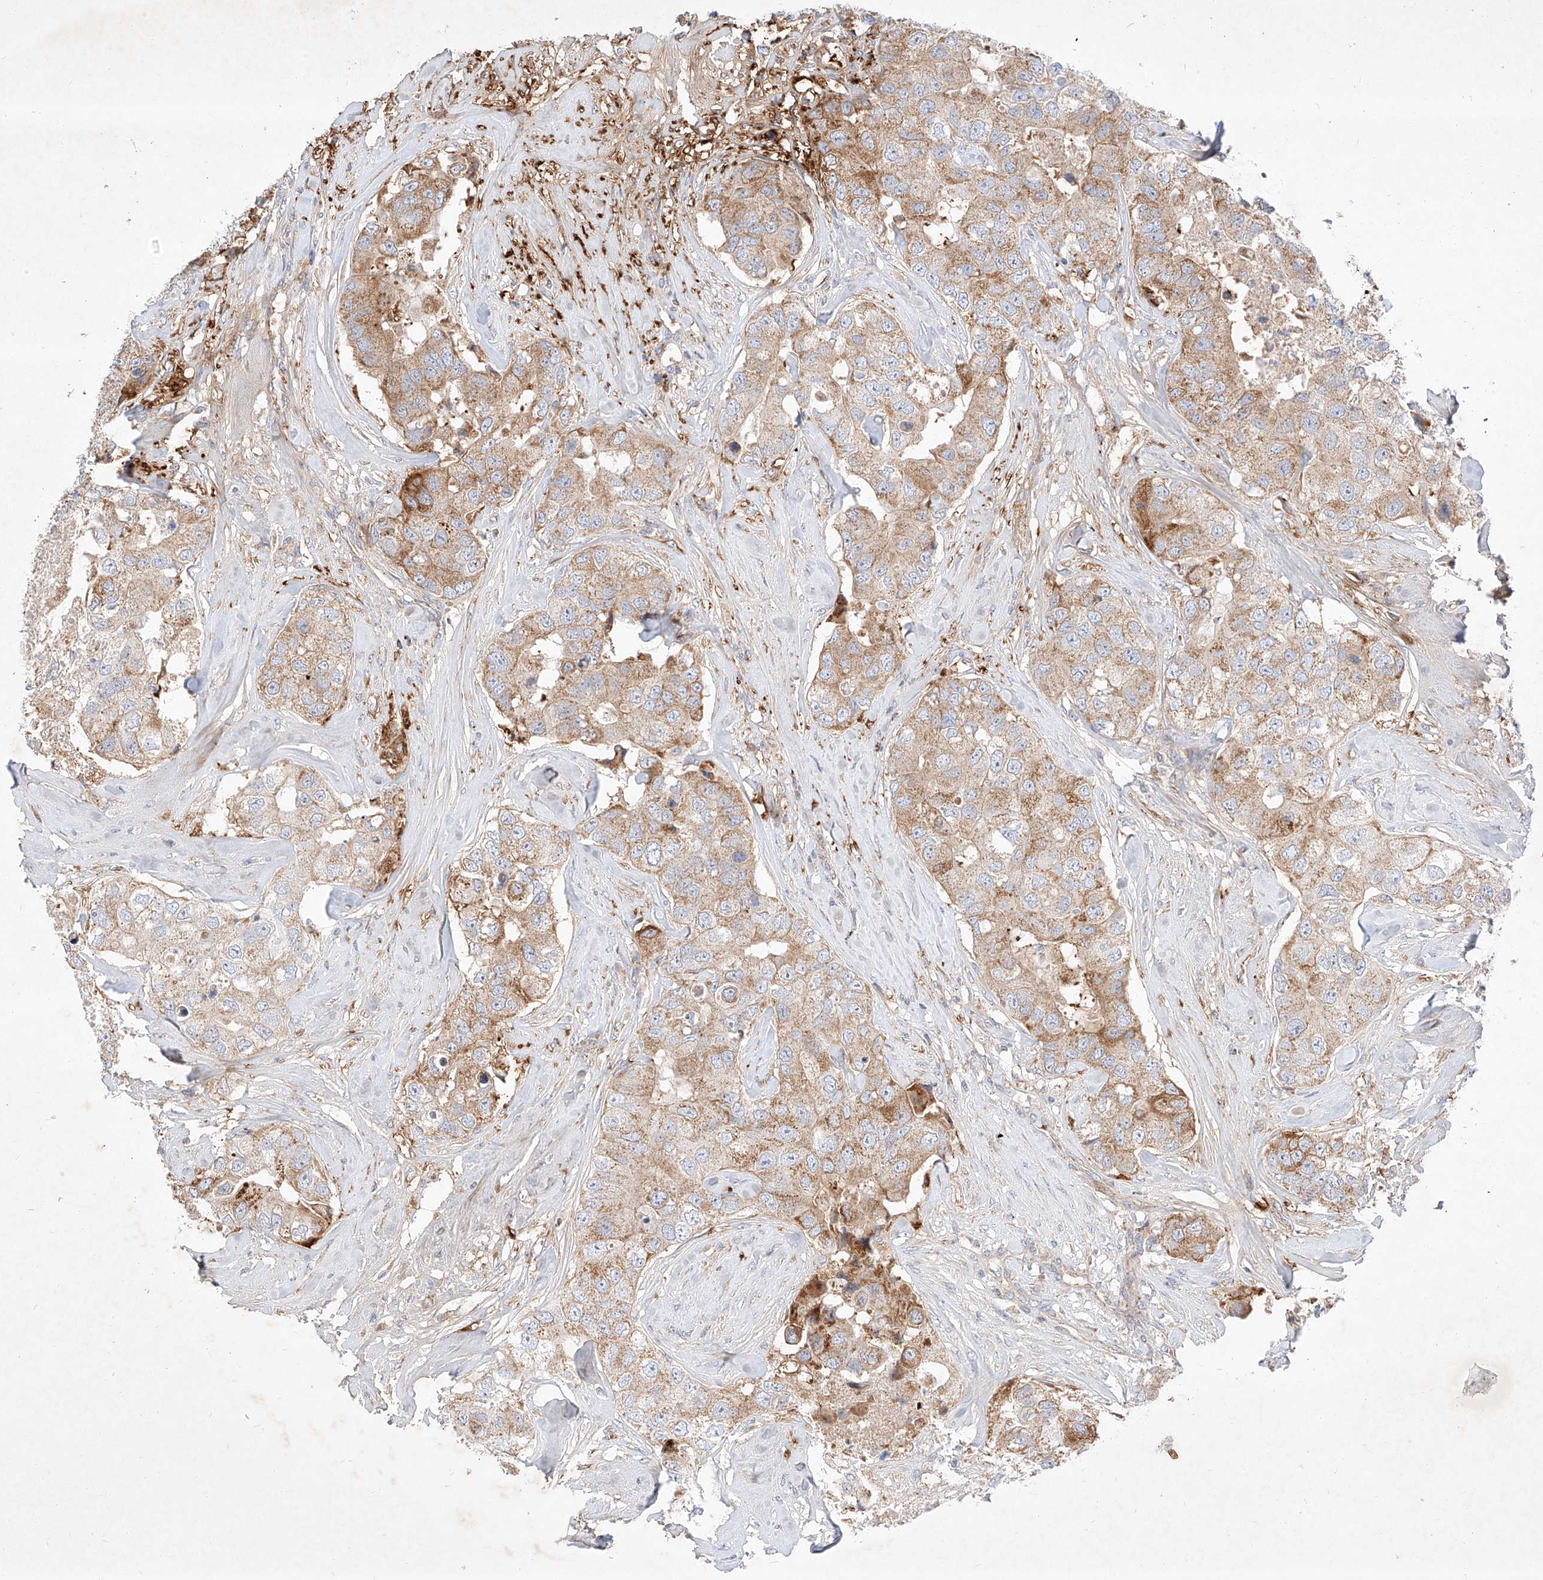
{"staining": {"intensity": "moderate", "quantity": ">75%", "location": "cytoplasmic/membranous"}, "tissue": "breast cancer", "cell_type": "Tumor cells", "image_type": "cancer", "snomed": [{"axis": "morphology", "description": "Duct carcinoma"}, {"axis": "topography", "description": "Breast"}], "caption": "A medium amount of moderate cytoplasmic/membranous positivity is seen in approximately >75% of tumor cells in breast cancer (invasive ductal carcinoma) tissue.", "gene": "OSGEPL1", "patient": {"sex": "female", "age": 62}}